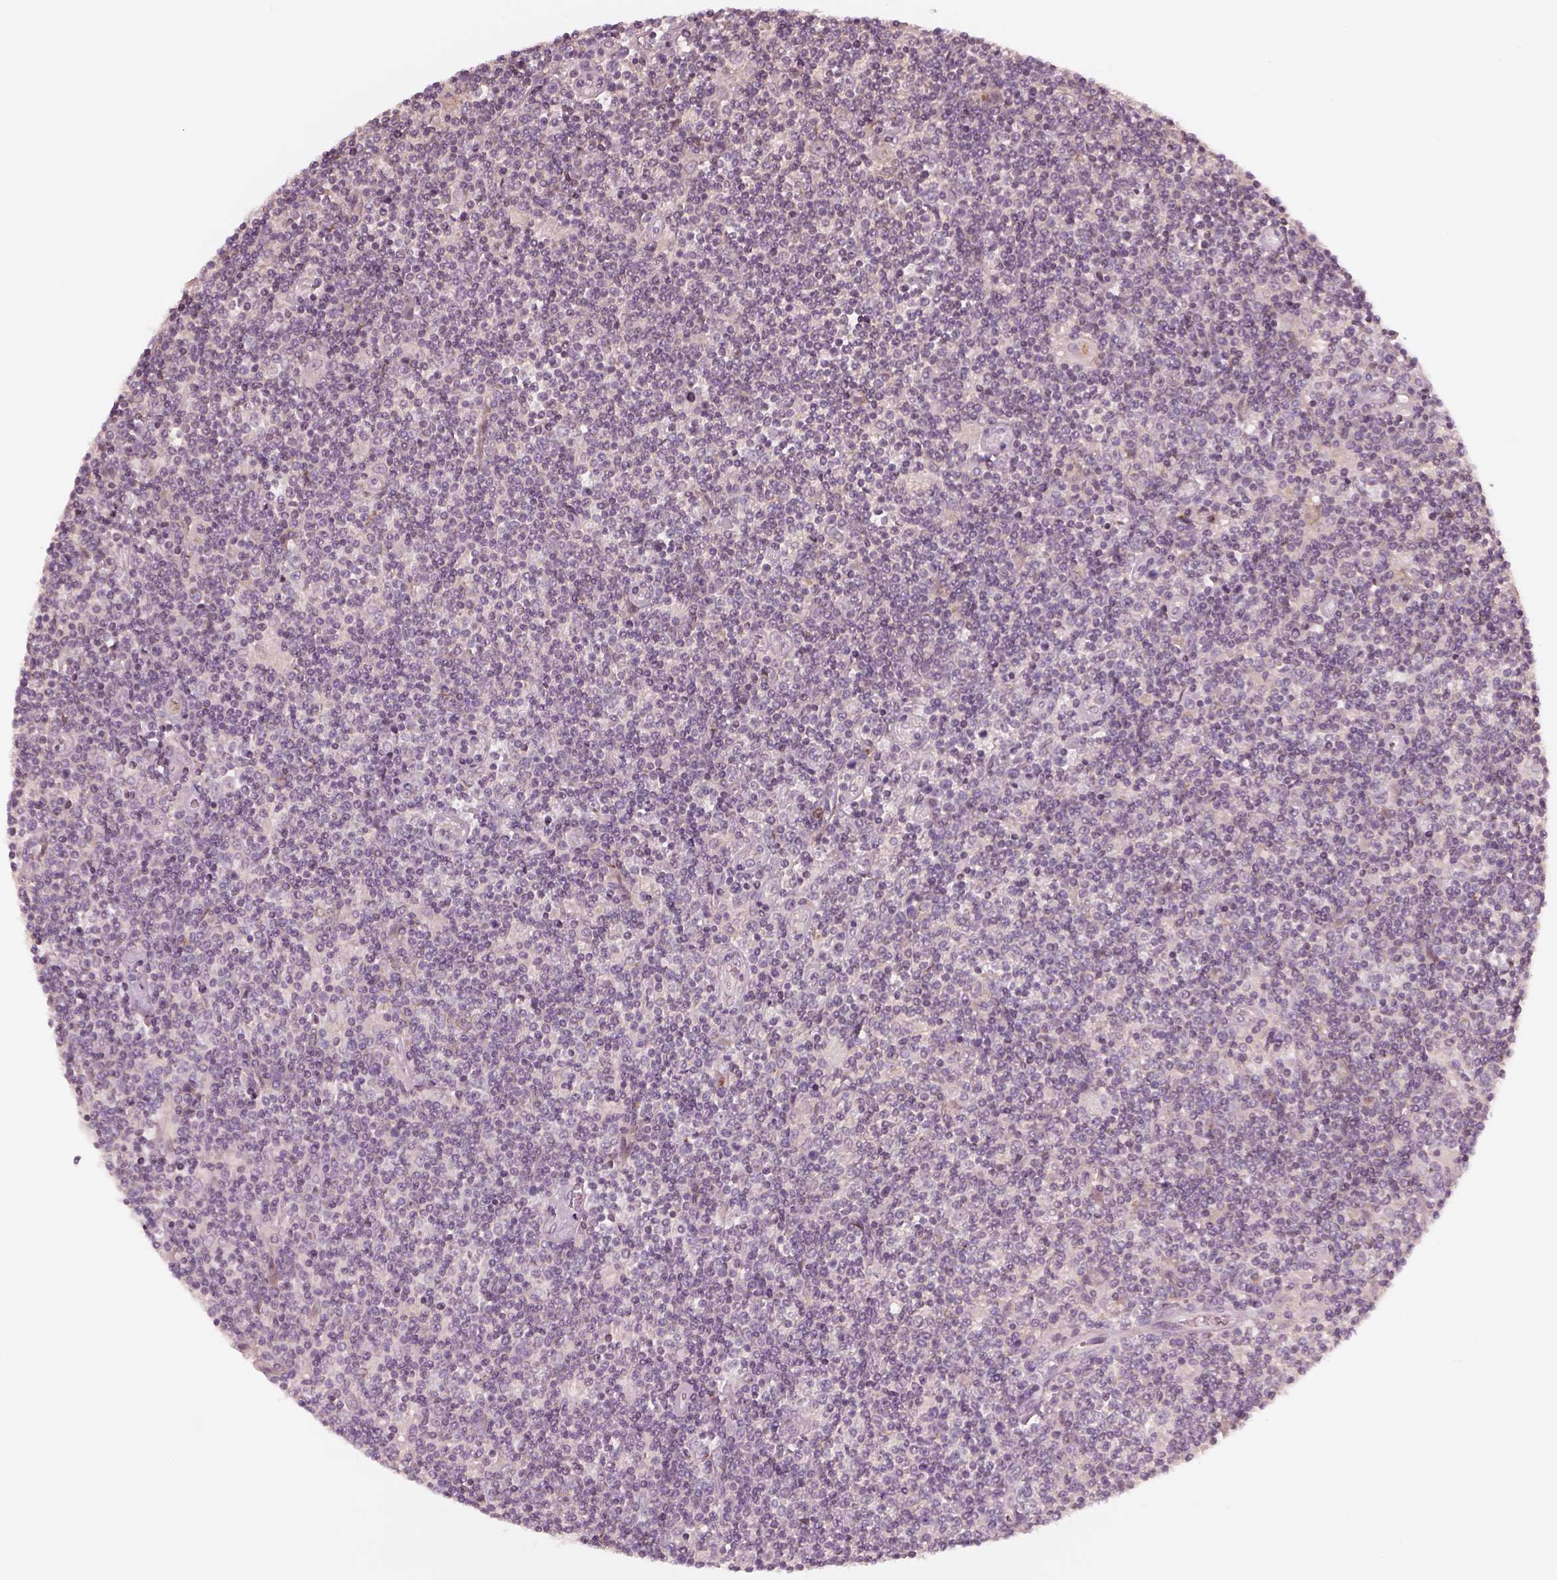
{"staining": {"intensity": "negative", "quantity": "none", "location": "none"}, "tissue": "lymphoma", "cell_type": "Tumor cells", "image_type": "cancer", "snomed": [{"axis": "morphology", "description": "Hodgkin's disease, NOS"}, {"axis": "topography", "description": "Lymph node"}], "caption": "High power microscopy micrograph of an immunohistochemistry (IHC) image of lymphoma, revealing no significant staining in tumor cells.", "gene": "SDCBP2", "patient": {"sex": "male", "age": 40}}